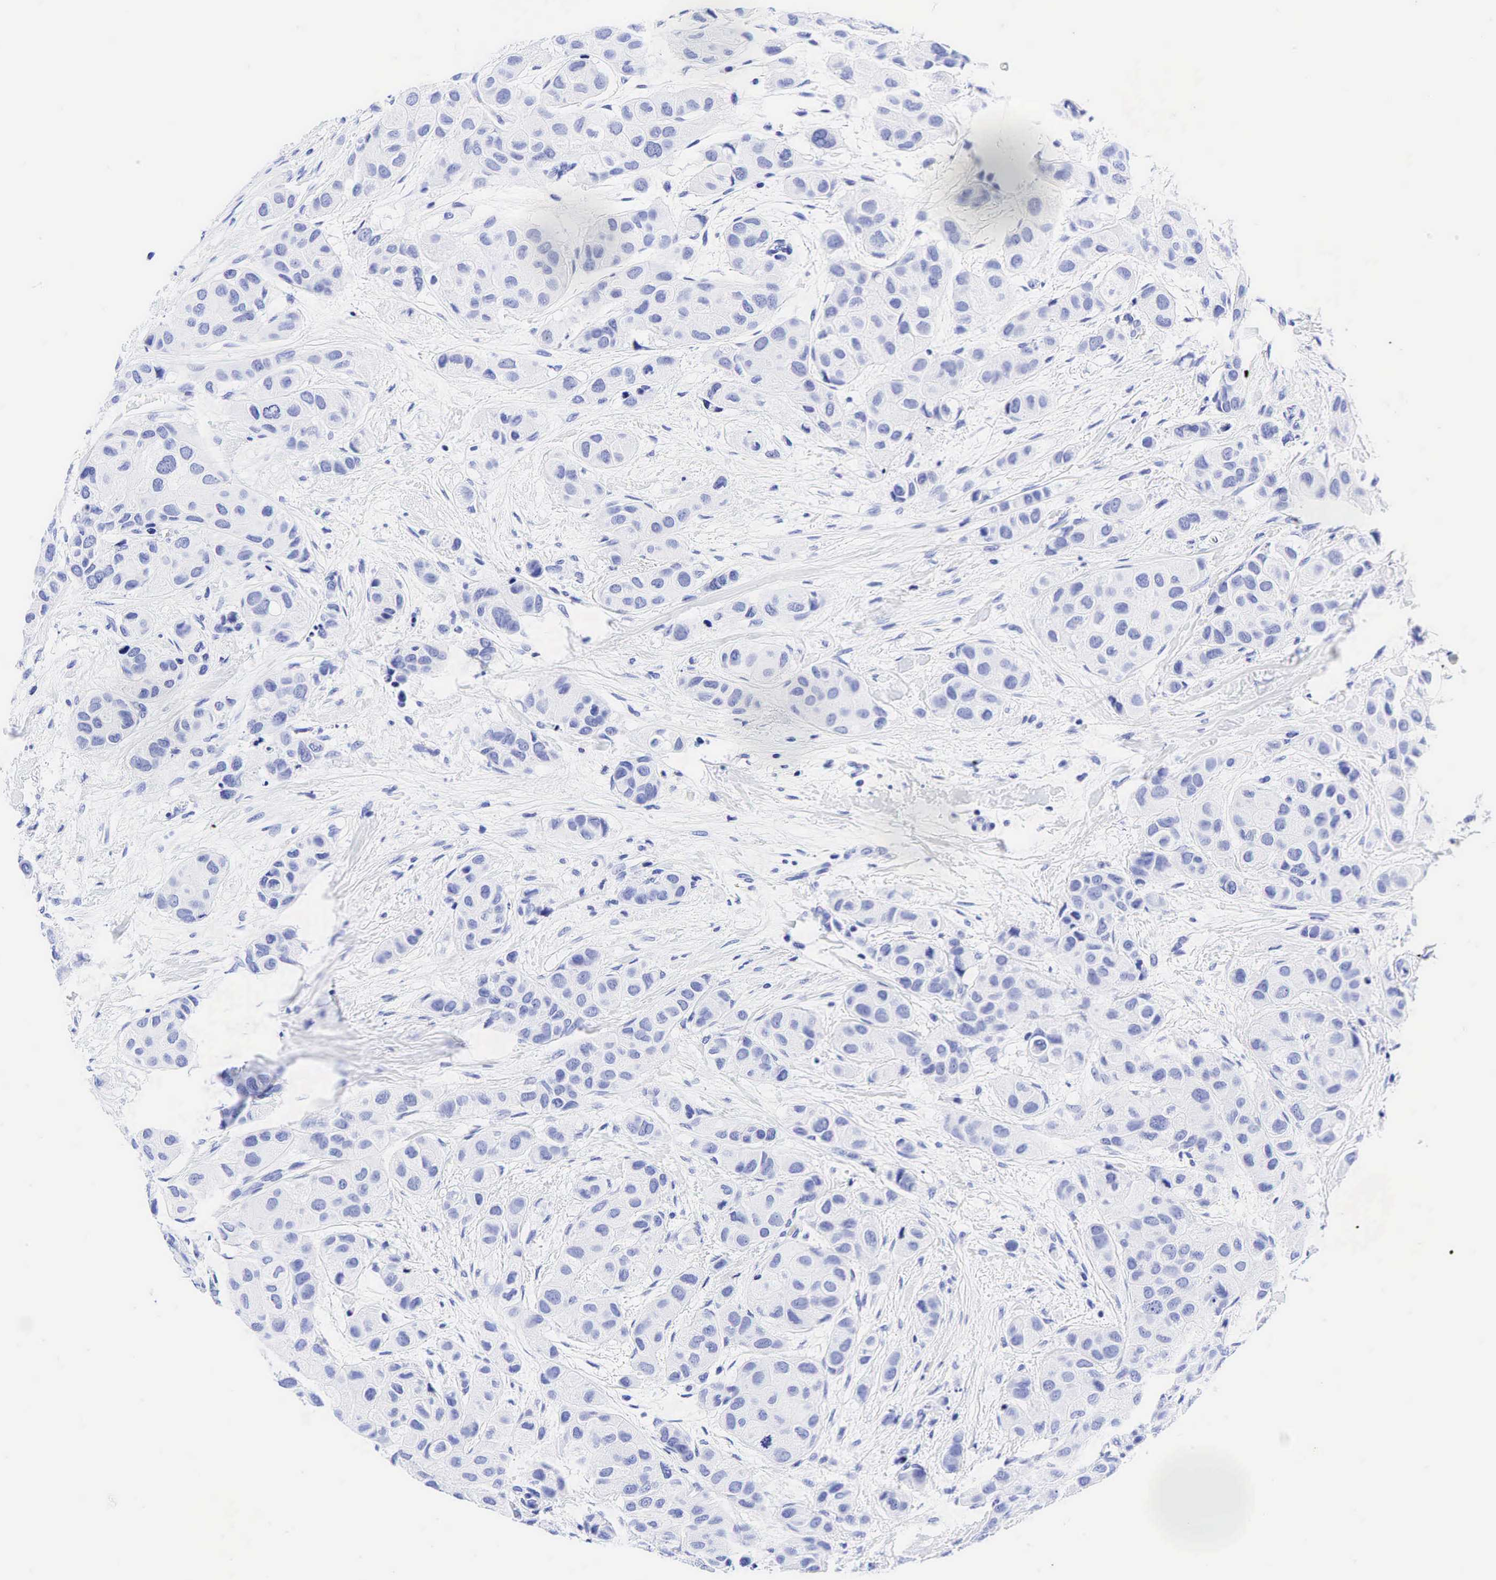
{"staining": {"intensity": "negative", "quantity": "none", "location": "none"}, "tissue": "breast cancer", "cell_type": "Tumor cells", "image_type": "cancer", "snomed": [{"axis": "morphology", "description": "Duct carcinoma"}, {"axis": "topography", "description": "Breast"}], "caption": "Image shows no protein positivity in tumor cells of breast cancer (invasive ductal carcinoma) tissue.", "gene": "CHGA", "patient": {"sex": "female", "age": 68}}